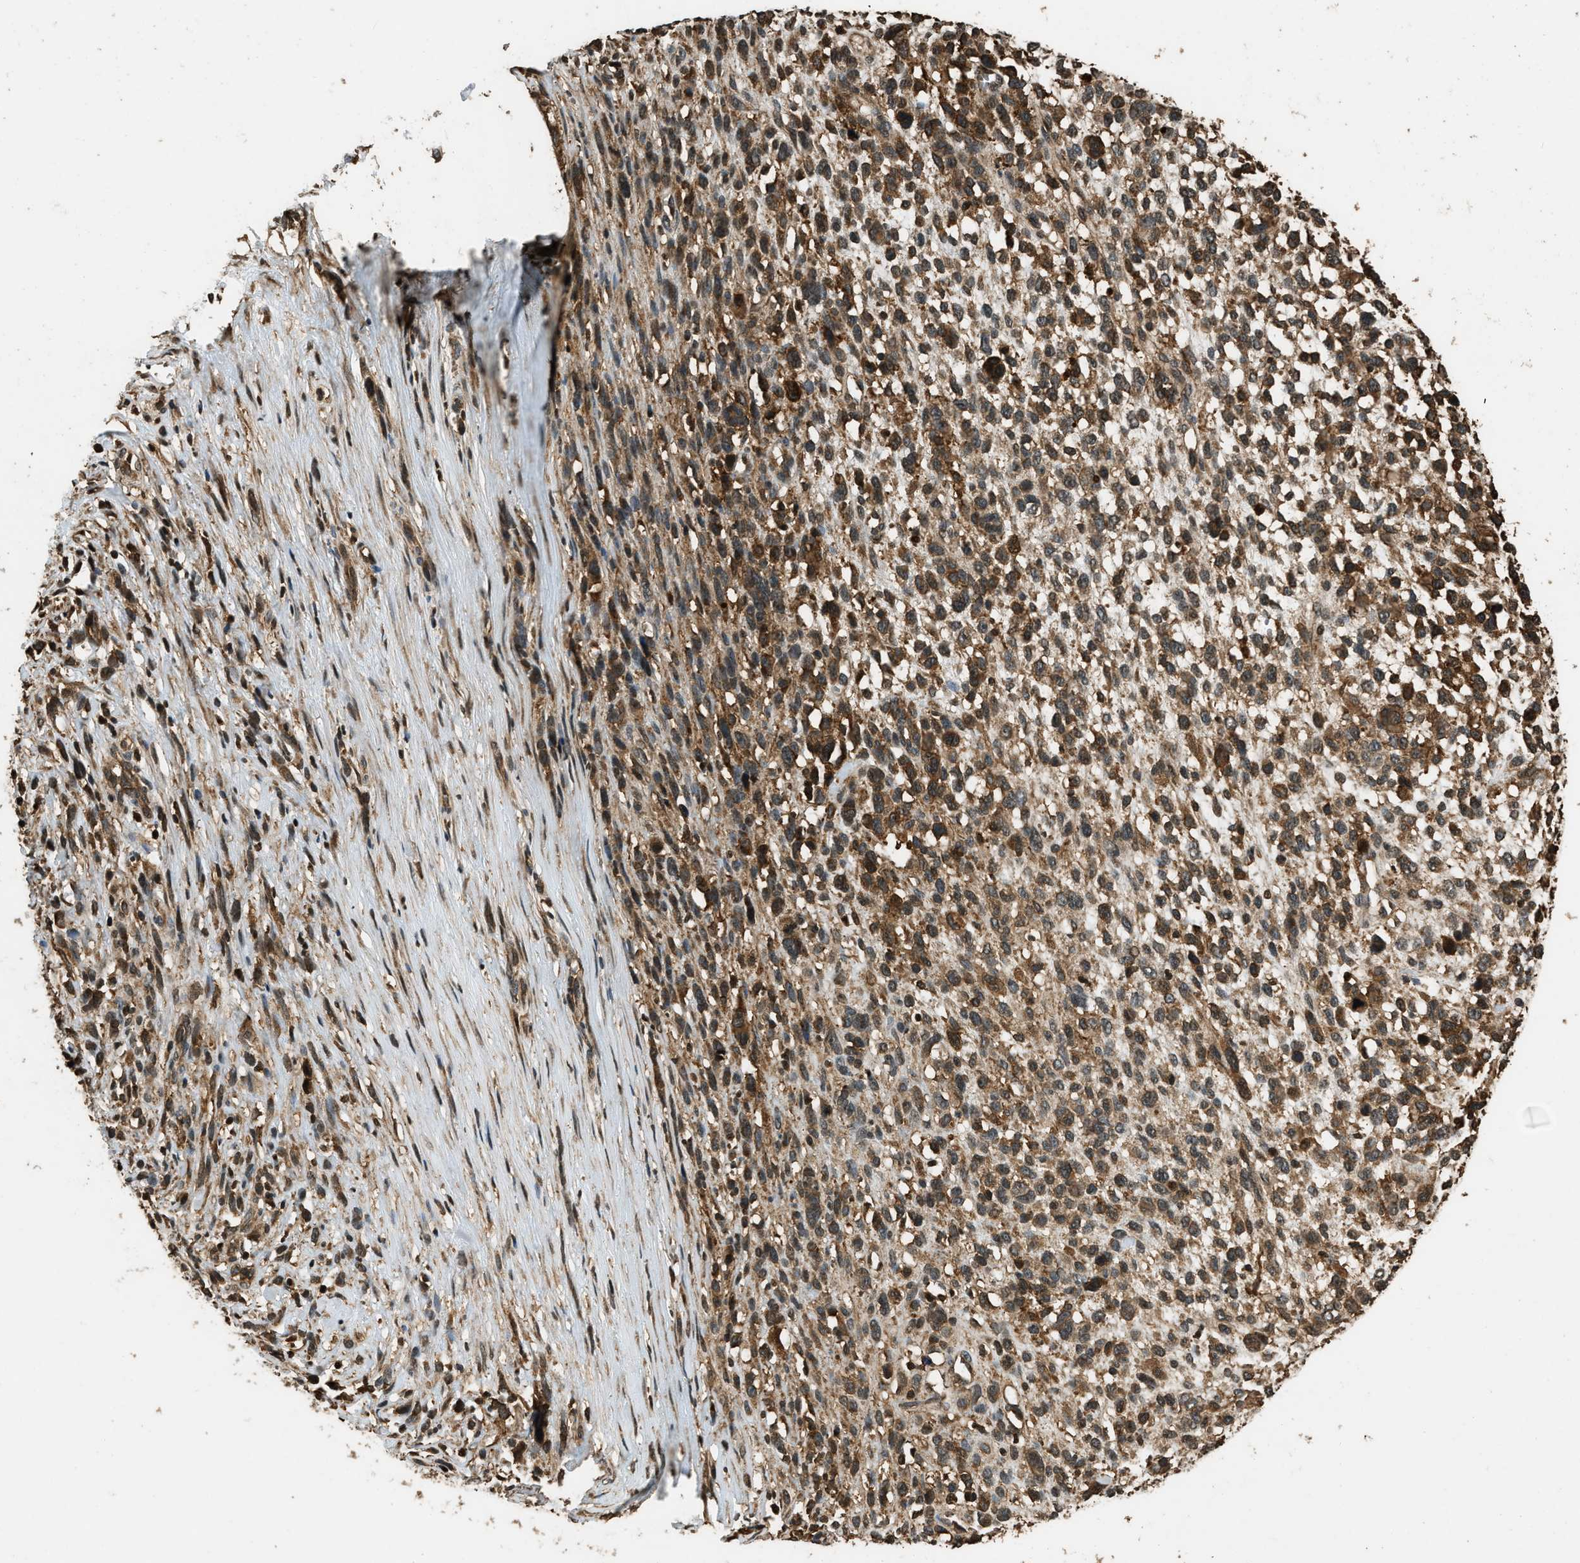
{"staining": {"intensity": "moderate", "quantity": "<25%", "location": "cytoplasmic/membranous"}, "tissue": "melanoma", "cell_type": "Tumor cells", "image_type": "cancer", "snomed": [{"axis": "morphology", "description": "Malignant melanoma, NOS"}, {"axis": "topography", "description": "Skin"}], "caption": "A histopathology image of human melanoma stained for a protein demonstrates moderate cytoplasmic/membranous brown staining in tumor cells. (DAB (3,3'-diaminobenzidine) IHC, brown staining for protein, blue staining for nuclei).", "gene": "RAP2A", "patient": {"sex": "female", "age": 55}}